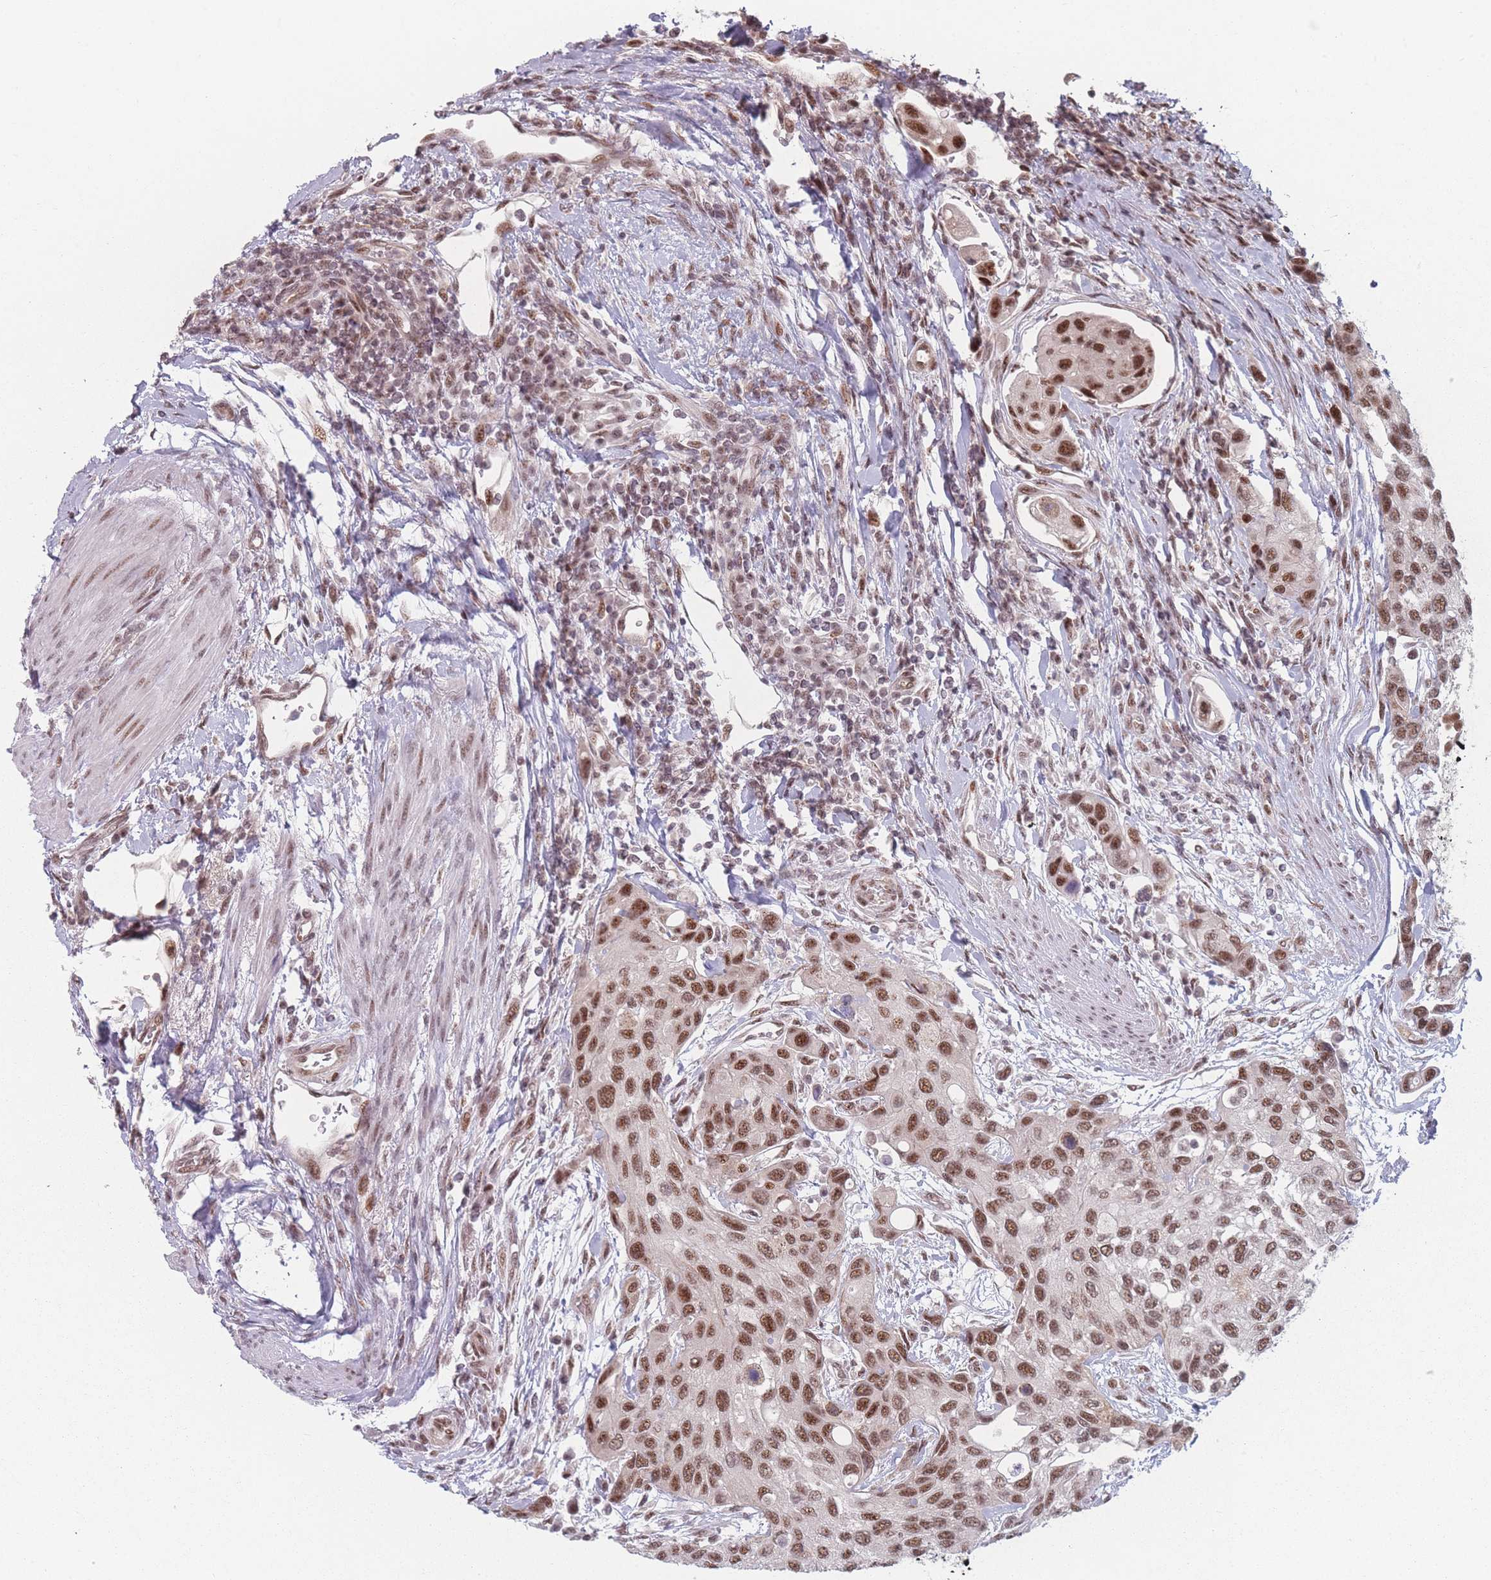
{"staining": {"intensity": "moderate", "quantity": ">75%", "location": "nuclear"}, "tissue": "urothelial cancer", "cell_type": "Tumor cells", "image_type": "cancer", "snomed": [{"axis": "morphology", "description": "Normal tissue, NOS"}, {"axis": "morphology", "description": "Urothelial carcinoma, High grade"}, {"axis": "topography", "description": "Vascular tissue"}, {"axis": "topography", "description": "Urinary bladder"}], "caption": "Human urothelial cancer stained for a protein (brown) exhibits moderate nuclear positive positivity in about >75% of tumor cells.", "gene": "ZC3H14", "patient": {"sex": "female", "age": 56}}